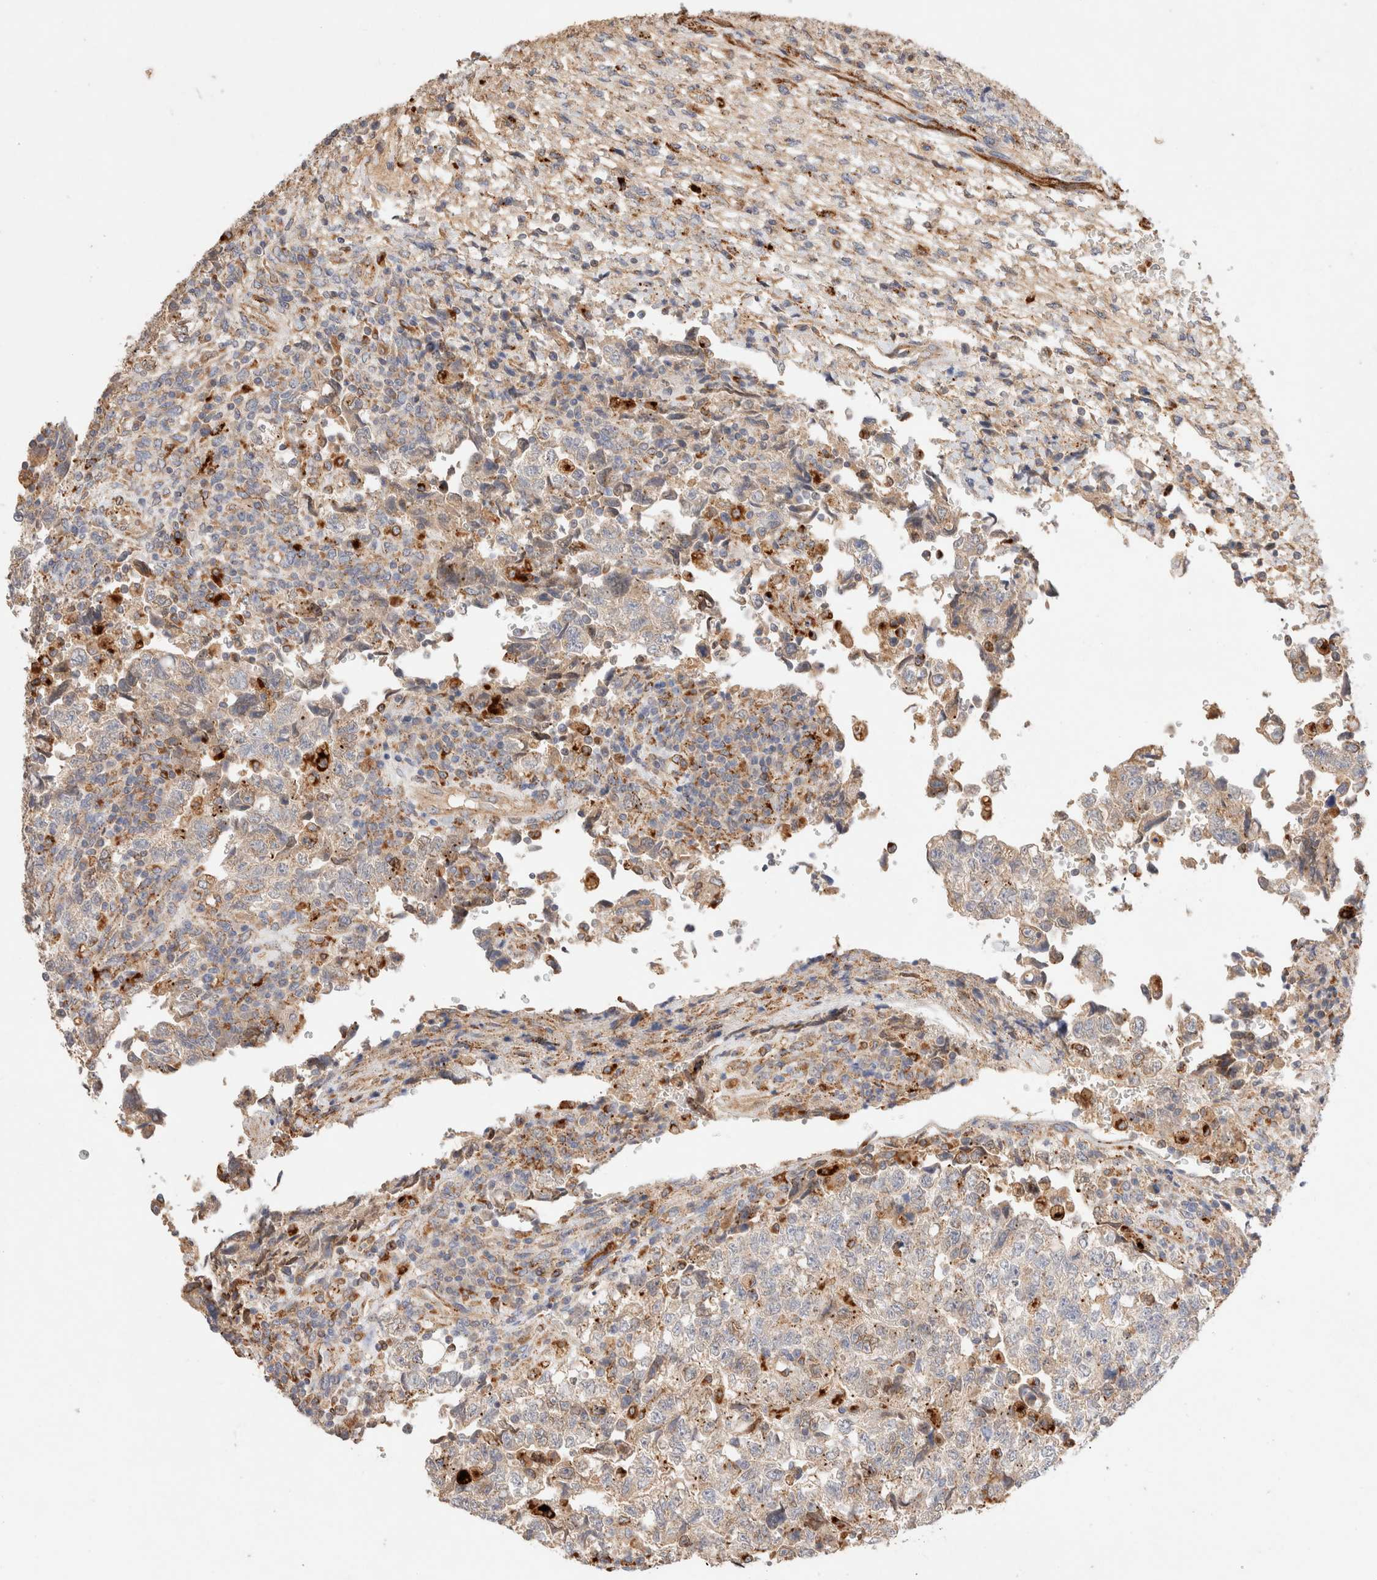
{"staining": {"intensity": "weak", "quantity": "<25%", "location": "cytoplasmic/membranous"}, "tissue": "testis cancer", "cell_type": "Tumor cells", "image_type": "cancer", "snomed": [{"axis": "morphology", "description": "Normal tissue, NOS"}, {"axis": "morphology", "description": "Carcinoma, Embryonal, NOS"}, {"axis": "topography", "description": "Testis"}], "caption": "The image demonstrates no significant expression in tumor cells of embryonal carcinoma (testis).", "gene": "RABEPK", "patient": {"sex": "male", "age": 36}}